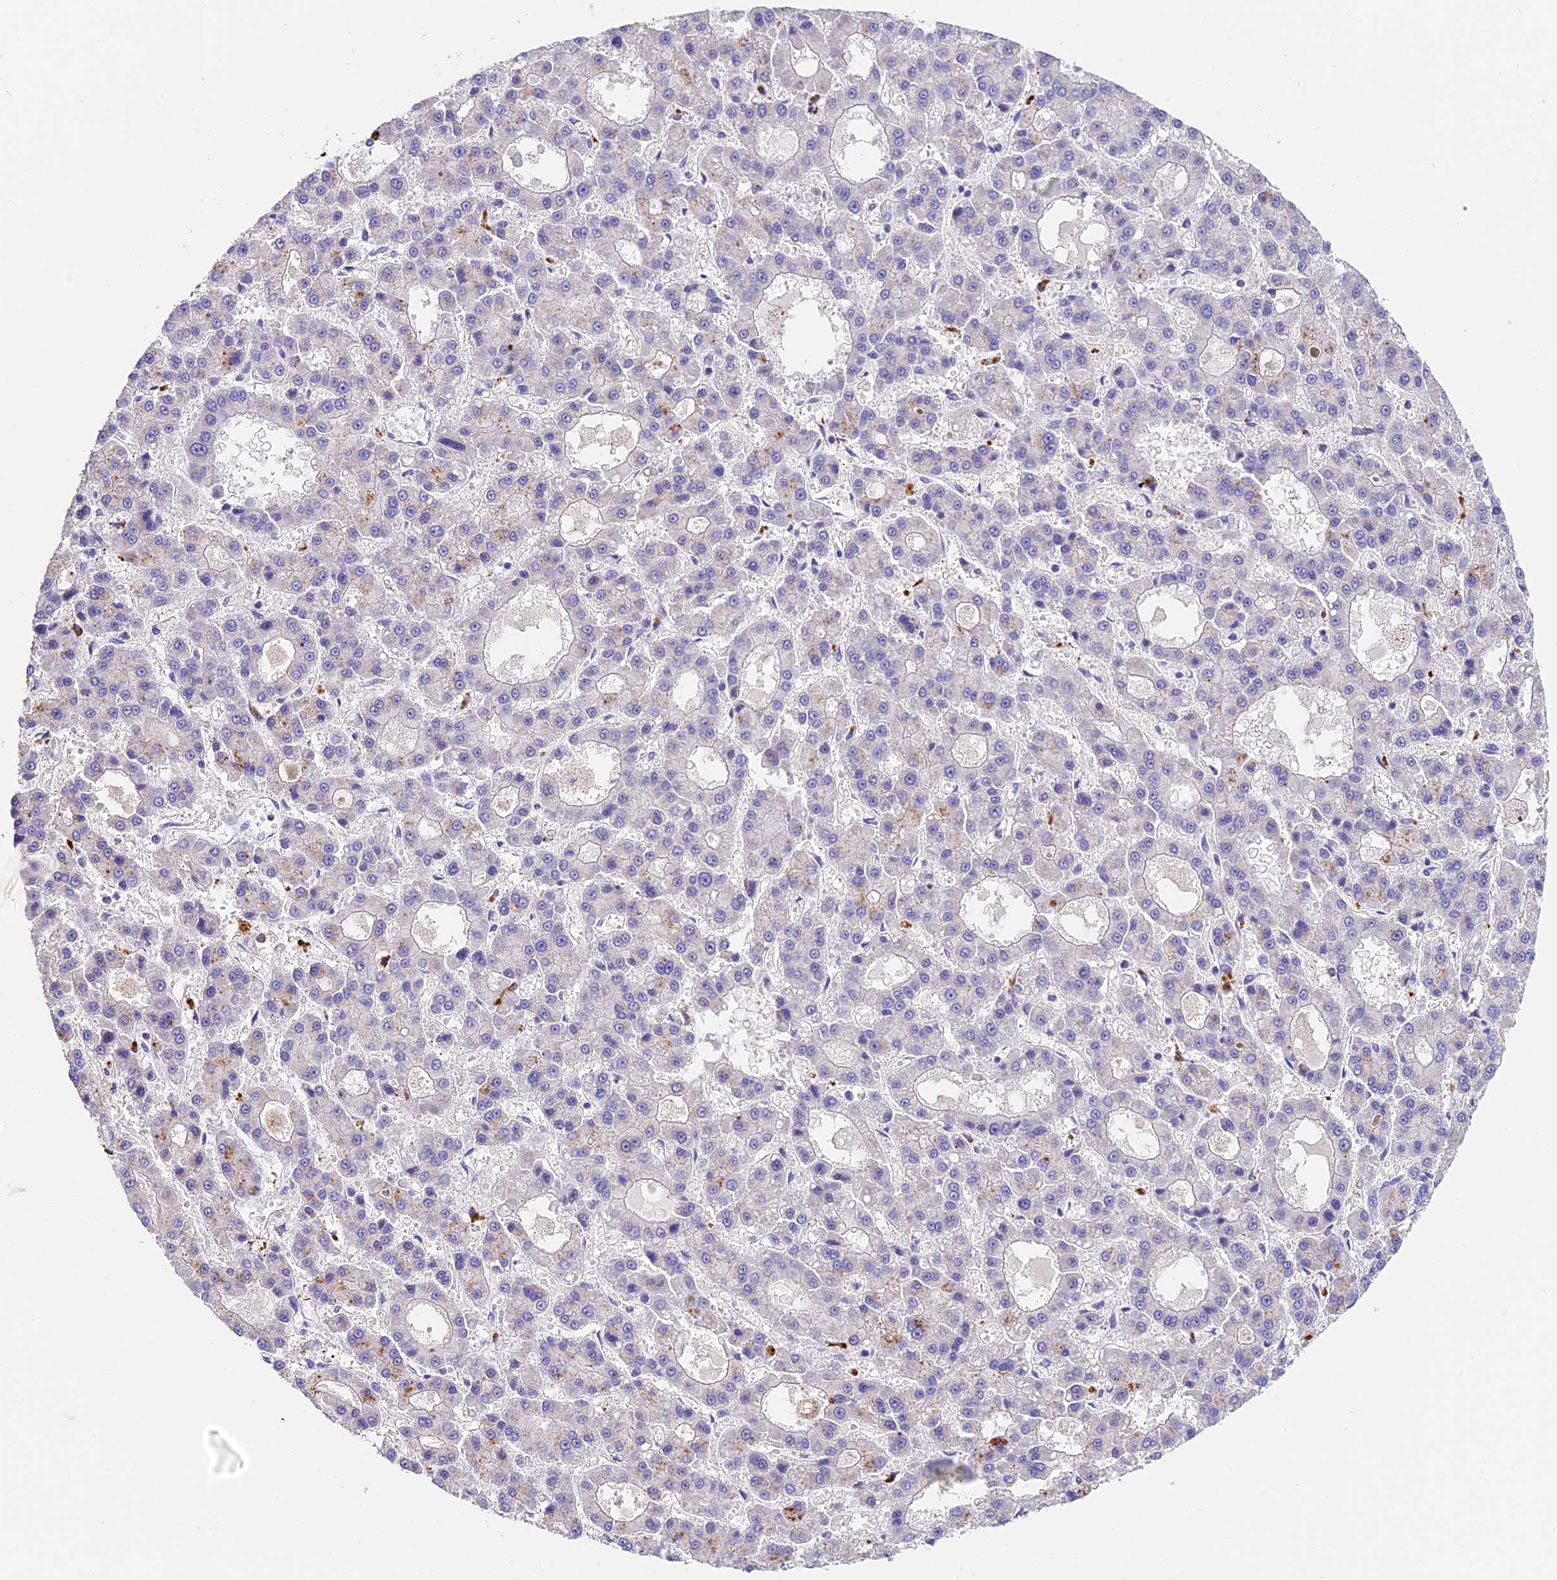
{"staining": {"intensity": "negative", "quantity": "none", "location": "none"}, "tissue": "liver cancer", "cell_type": "Tumor cells", "image_type": "cancer", "snomed": [{"axis": "morphology", "description": "Carcinoma, Hepatocellular, NOS"}, {"axis": "topography", "description": "Liver"}], "caption": "This is a micrograph of immunohistochemistry staining of hepatocellular carcinoma (liver), which shows no expression in tumor cells. Brightfield microscopy of immunohistochemistry stained with DAB (3,3'-diaminobenzidine) (brown) and hematoxylin (blue), captured at high magnification.", "gene": "LYPD6", "patient": {"sex": "male", "age": 70}}